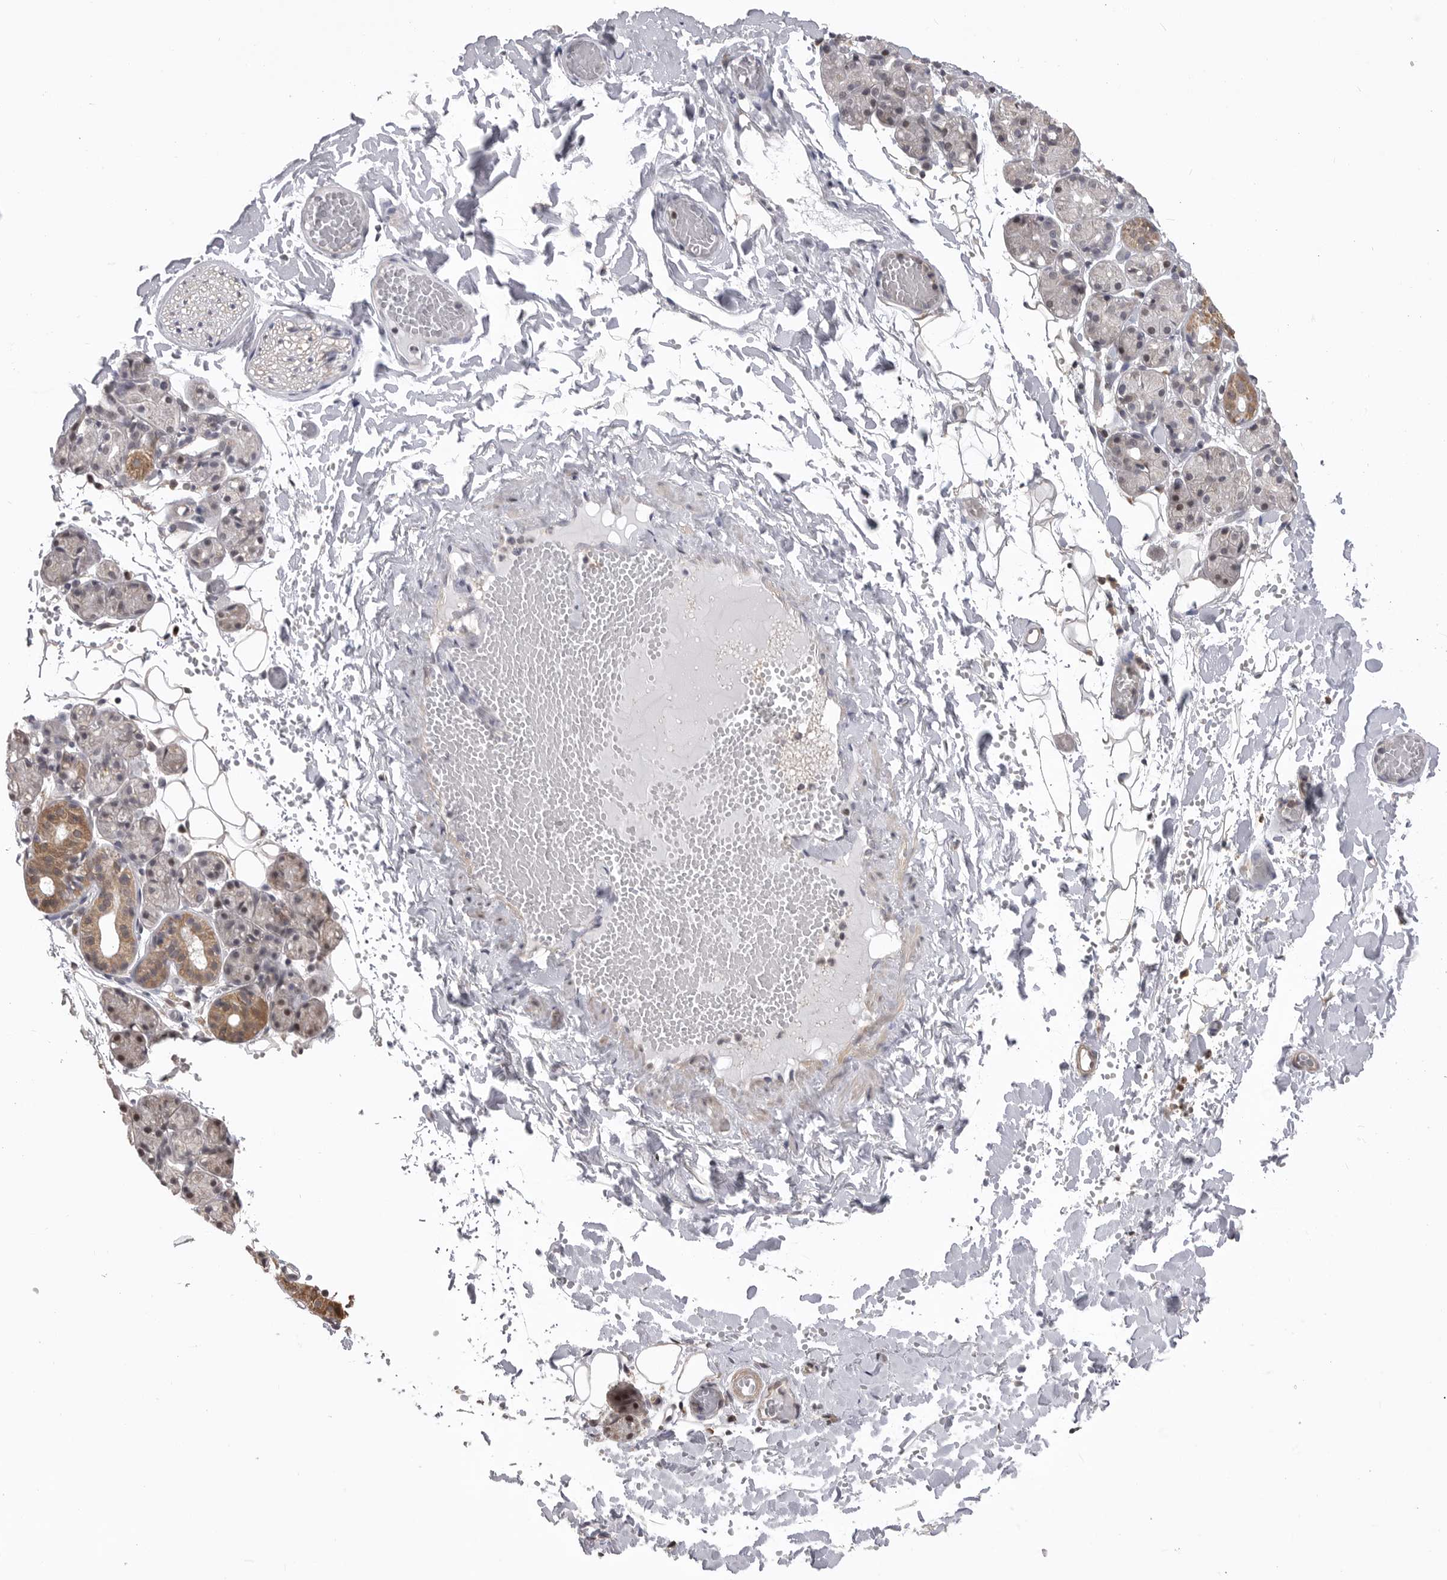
{"staining": {"intensity": "moderate", "quantity": "<25%", "location": "cytoplasmic/membranous,nuclear"}, "tissue": "salivary gland", "cell_type": "Glandular cells", "image_type": "normal", "snomed": [{"axis": "morphology", "description": "Normal tissue, NOS"}, {"axis": "topography", "description": "Salivary gland"}], "caption": "Normal salivary gland displays moderate cytoplasmic/membranous,nuclear expression in approximately <25% of glandular cells, visualized by immunohistochemistry. (brown staining indicates protein expression, while blue staining denotes nuclei).", "gene": "SMARCC1", "patient": {"sex": "male", "age": 63}}